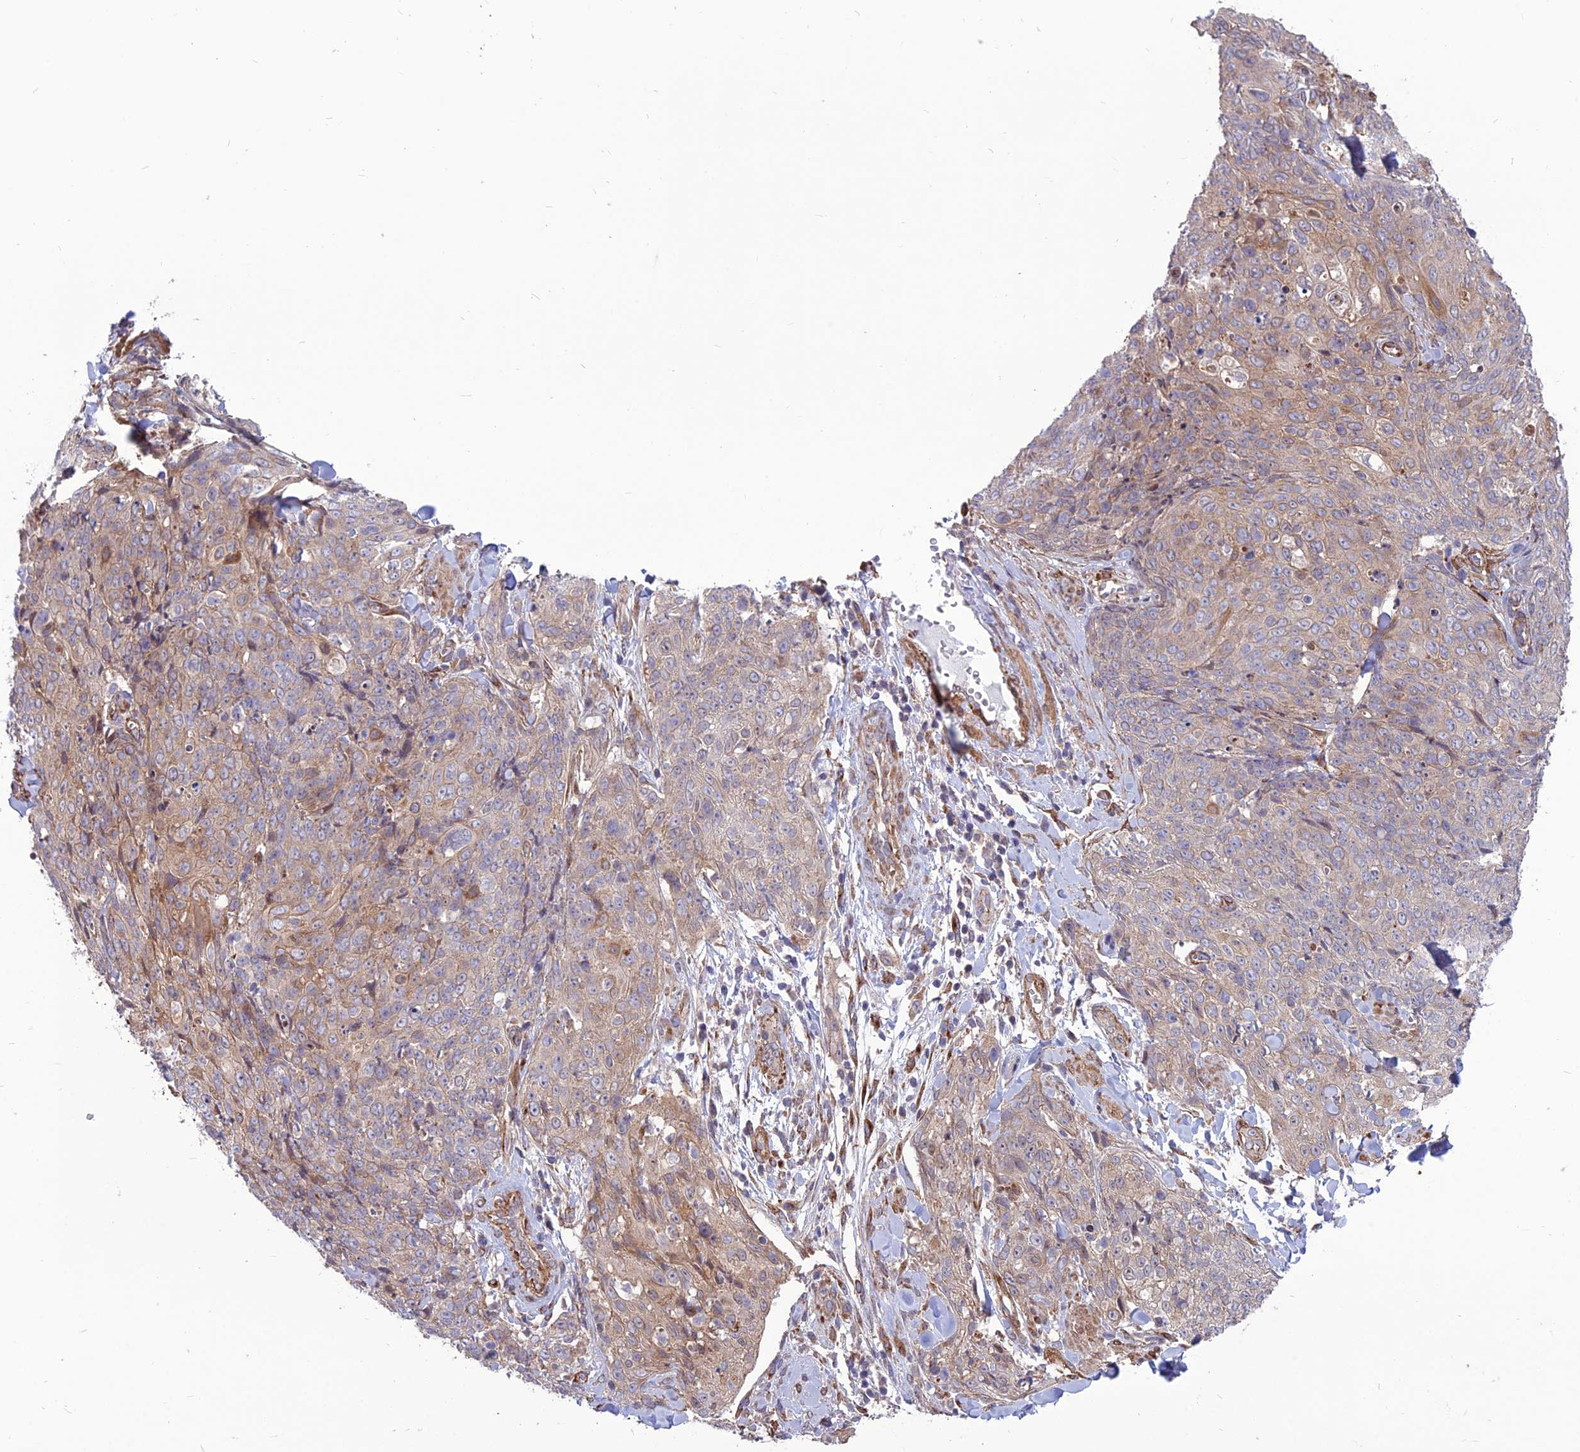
{"staining": {"intensity": "weak", "quantity": ">75%", "location": "cytoplasmic/membranous"}, "tissue": "skin cancer", "cell_type": "Tumor cells", "image_type": "cancer", "snomed": [{"axis": "morphology", "description": "Squamous cell carcinoma, NOS"}, {"axis": "topography", "description": "Skin"}, {"axis": "topography", "description": "Vulva"}], "caption": "Approximately >75% of tumor cells in skin cancer reveal weak cytoplasmic/membranous protein expression as visualized by brown immunohistochemical staining.", "gene": "TSPYL2", "patient": {"sex": "female", "age": 85}}